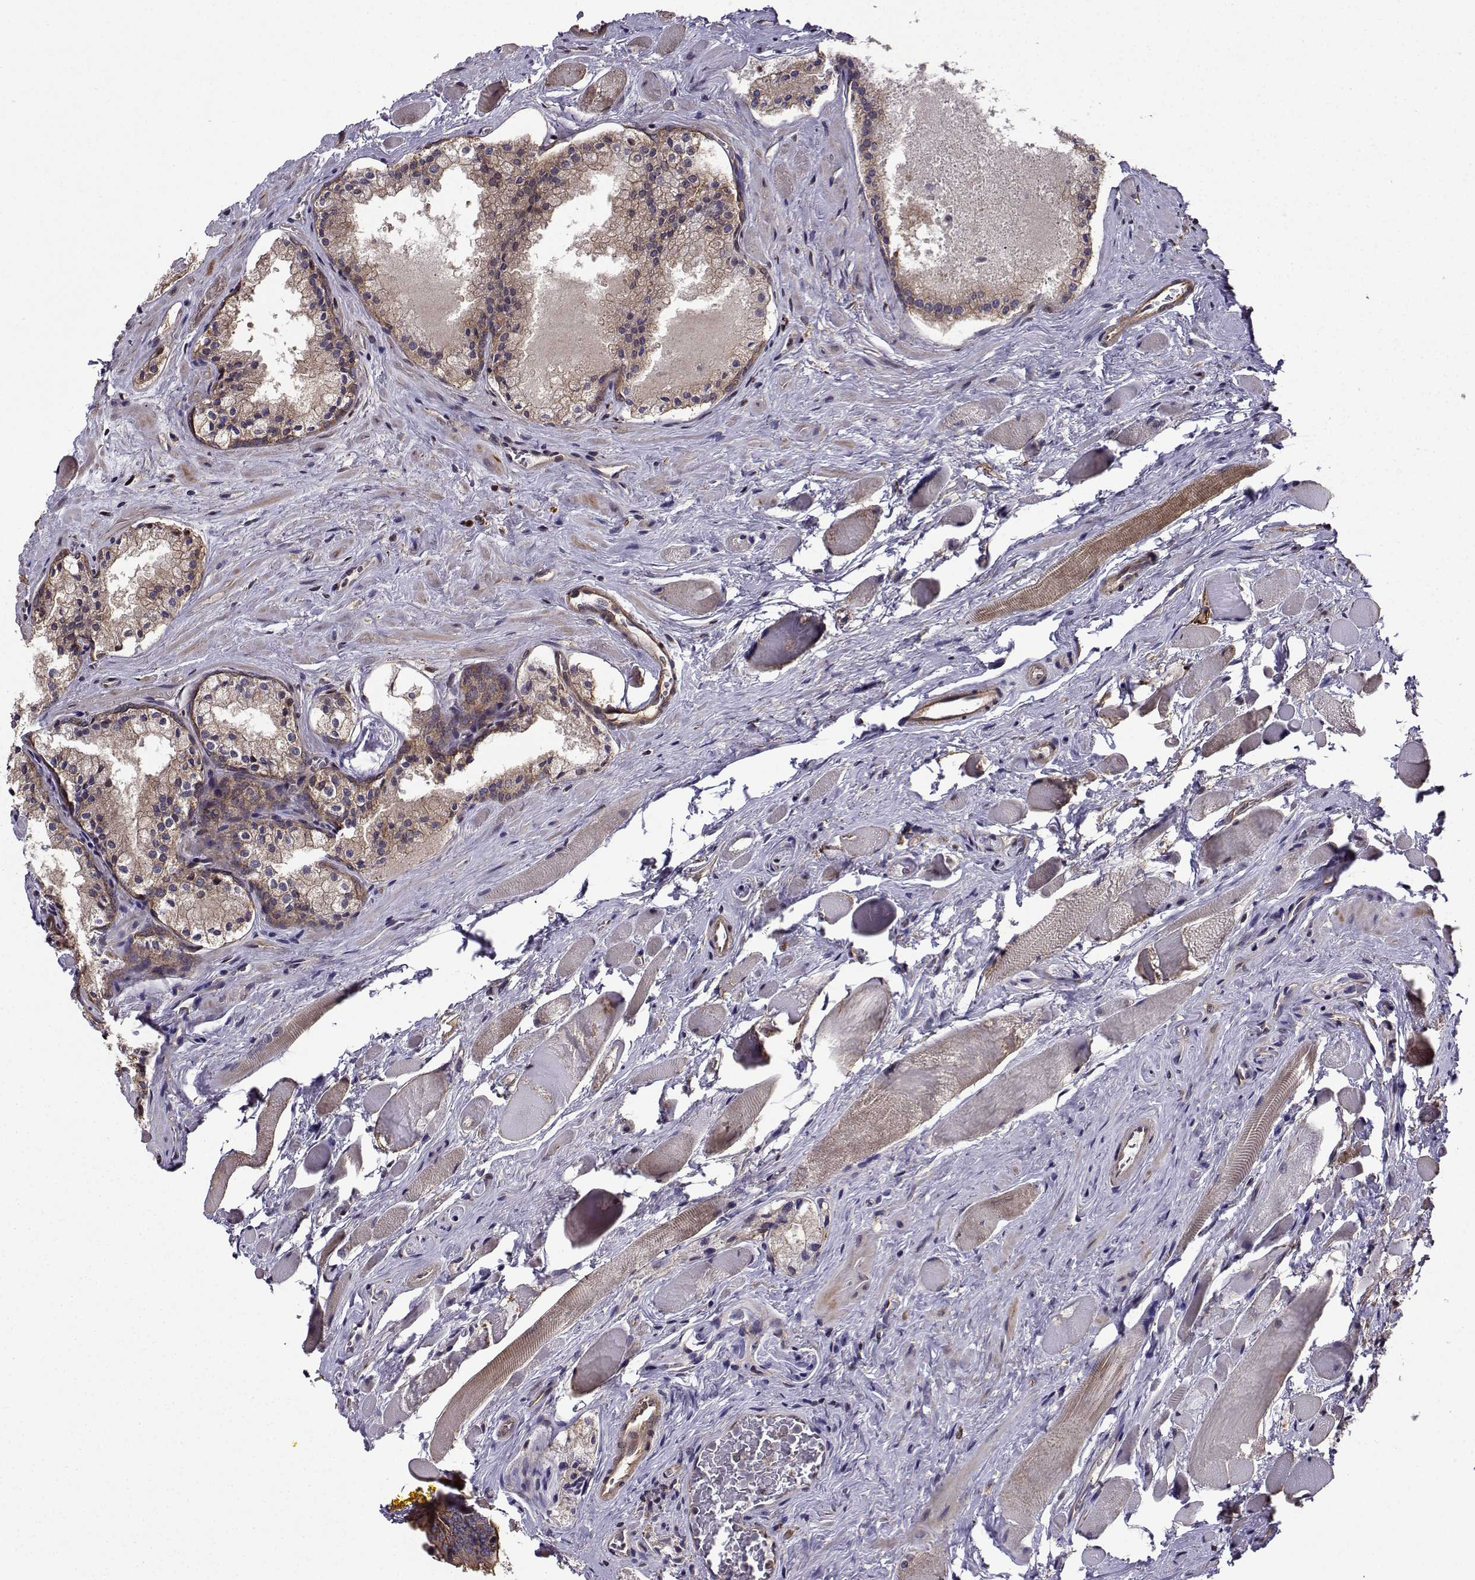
{"staining": {"intensity": "weak", "quantity": ">75%", "location": "cytoplasmic/membranous"}, "tissue": "prostate cancer", "cell_type": "Tumor cells", "image_type": "cancer", "snomed": [{"axis": "morphology", "description": "Adenocarcinoma, NOS"}, {"axis": "morphology", "description": "Adenocarcinoma, High grade"}, {"axis": "topography", "description": "Prostate"}], "caption": "DAB immunohistochemical staining of adenocarcinoma (prostate) exhibits weak cytoplasmic/membranous protein expression in approximately >75% of tumor cells.", "gene": "ITGB8", "patient": {"sex": "male", "age": 62}}